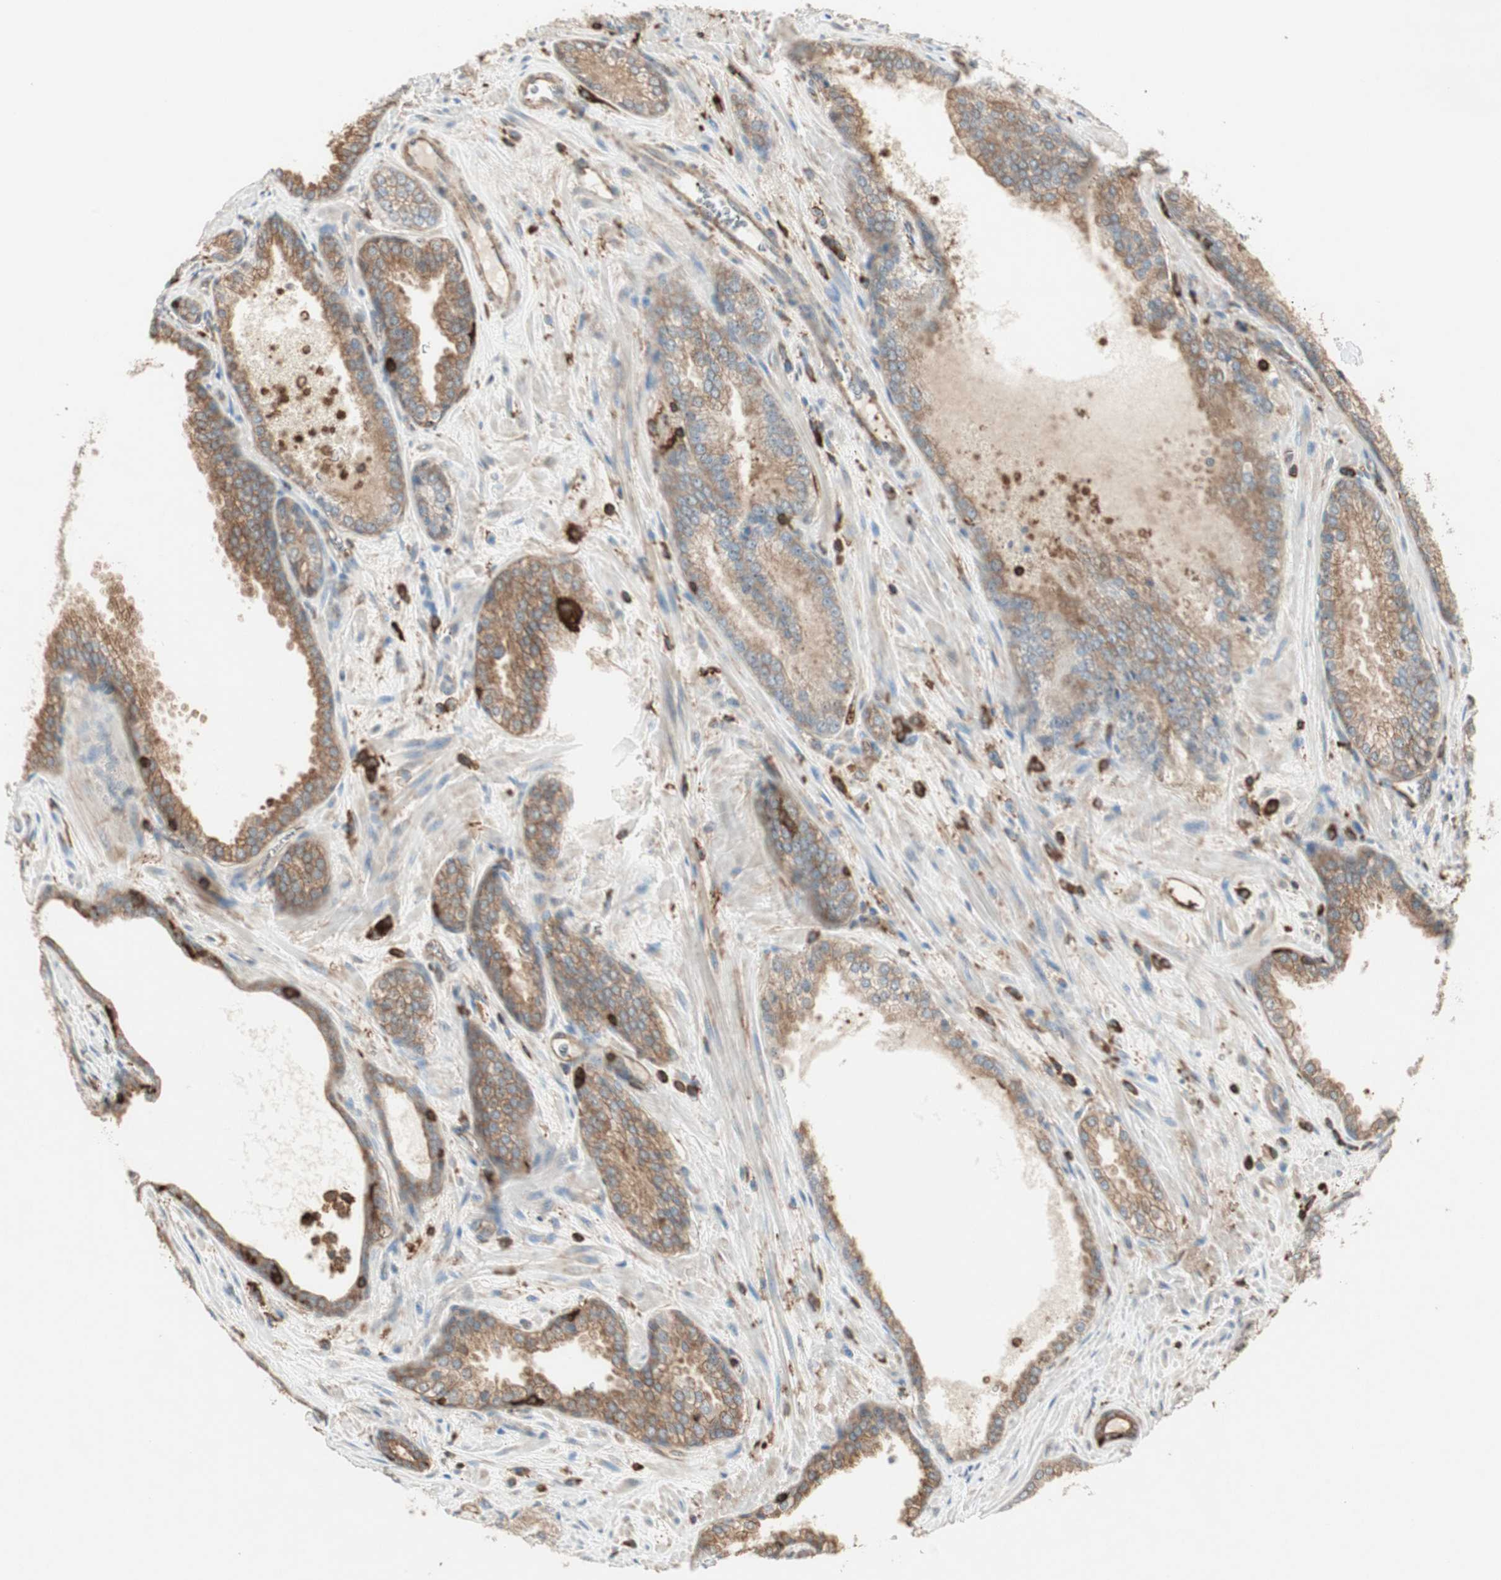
{"staining": {"intensity": "moderate", "quantity": ">75%", "location": "cytoplasmic/membranous"}, "tissue": "prostate cancer", "cell_type": "Tumor cells", "image_type": "cancer", "snomed": [{"axis": "morphology", "description": "Adenocarcinoma, Low grade"}, {"axis": "topography", "description": "Prostate"}], "caption": "Immunohistochemical staining of low-grade adenocarcinoma (prostate) exhibits medium levels of moderate cytoplasmic/membranous positivity in approximately >75% of tumor cells.", "gene": "MMP3", "patient": {"sex": "male", "age": 60}}